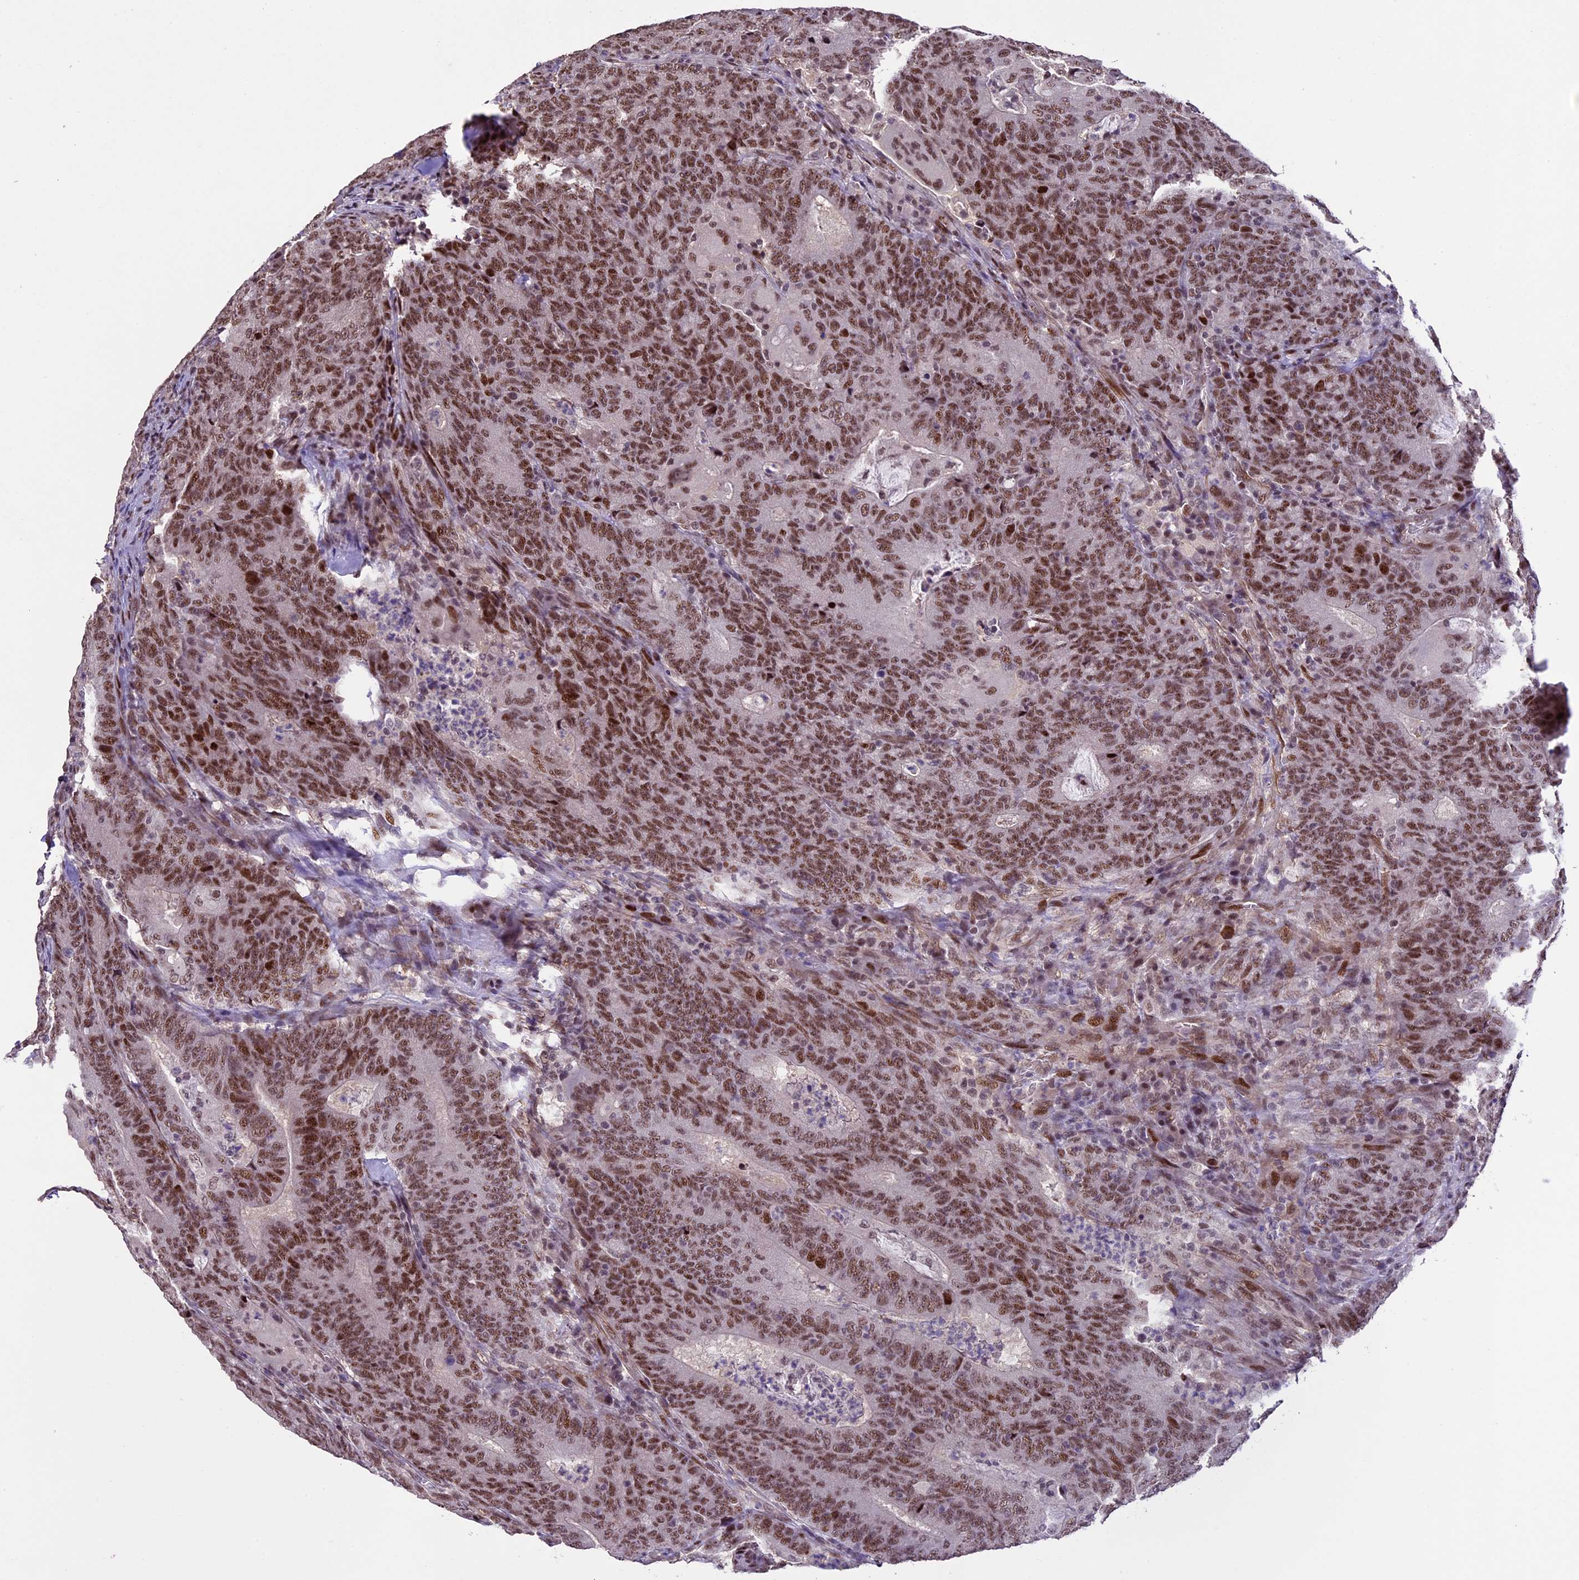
{"staining": {"intensity": "moderate", "quantity": ">75%", "location": "nuclear"}, "tissue": "colorectal cancer", "cell_type": "Tumor cells", "image_type": "cancer", "snomed": [{"axis": "morphology", "description": "Normal tissue, NOS"}, {"axis": "morphology", "description": "Adenocarcinoma, NOS"}, {"axis": "topography", "description": "Colon"}], "caption": "The immunohistochemical stain labels moderate nuclear expression in tumor cells of adenocarcinoma (colorectal) tissue.", "gene": "TCP11L2", "patient": {"sex": "female", "age": 75}}